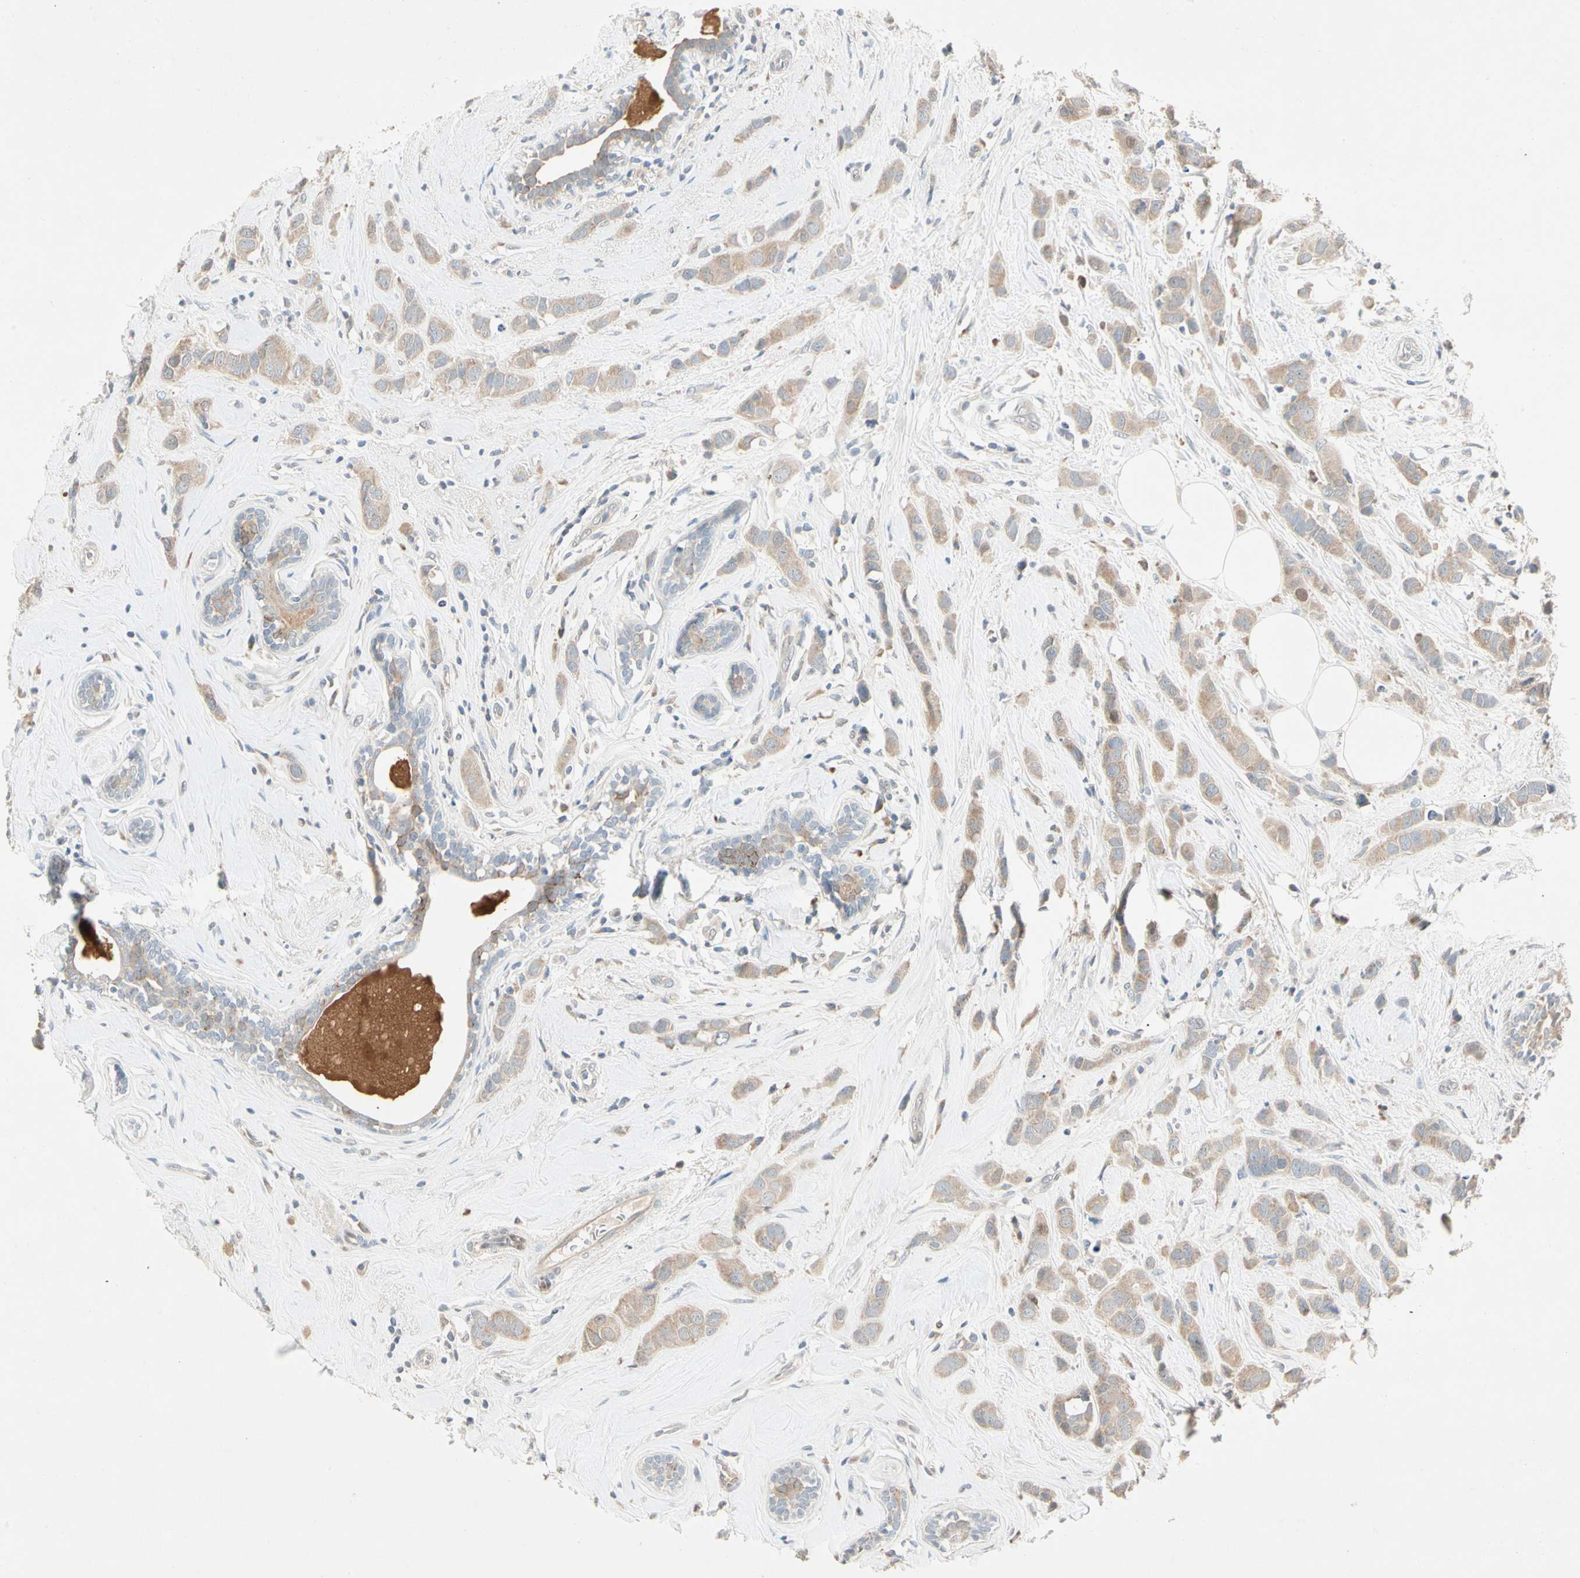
{"staining": {"intensity": "weak", "quantity": ">75%", "location": "cytoplasmic/membranous"}, "tissue": "breast cancer", "cell_type": "Tumor cells", "image_type": "cancer", "snomed": [{"axis": "morphology", "description": "Normal tissue, NOS"}, {"axis": "morphology", "description": "Duct carcinoma"}, {"axis": "topography", "description": "Breast"}], "caption": "Human breast cancer (infiltrating ductal carcinoma) stained with a brown dye shows weak cytoplasmic/membranous positive positivity in approximately >75% of tumor cells.", "gene": "IL1R1", "patient": {"sex": "female", "age": 50}}